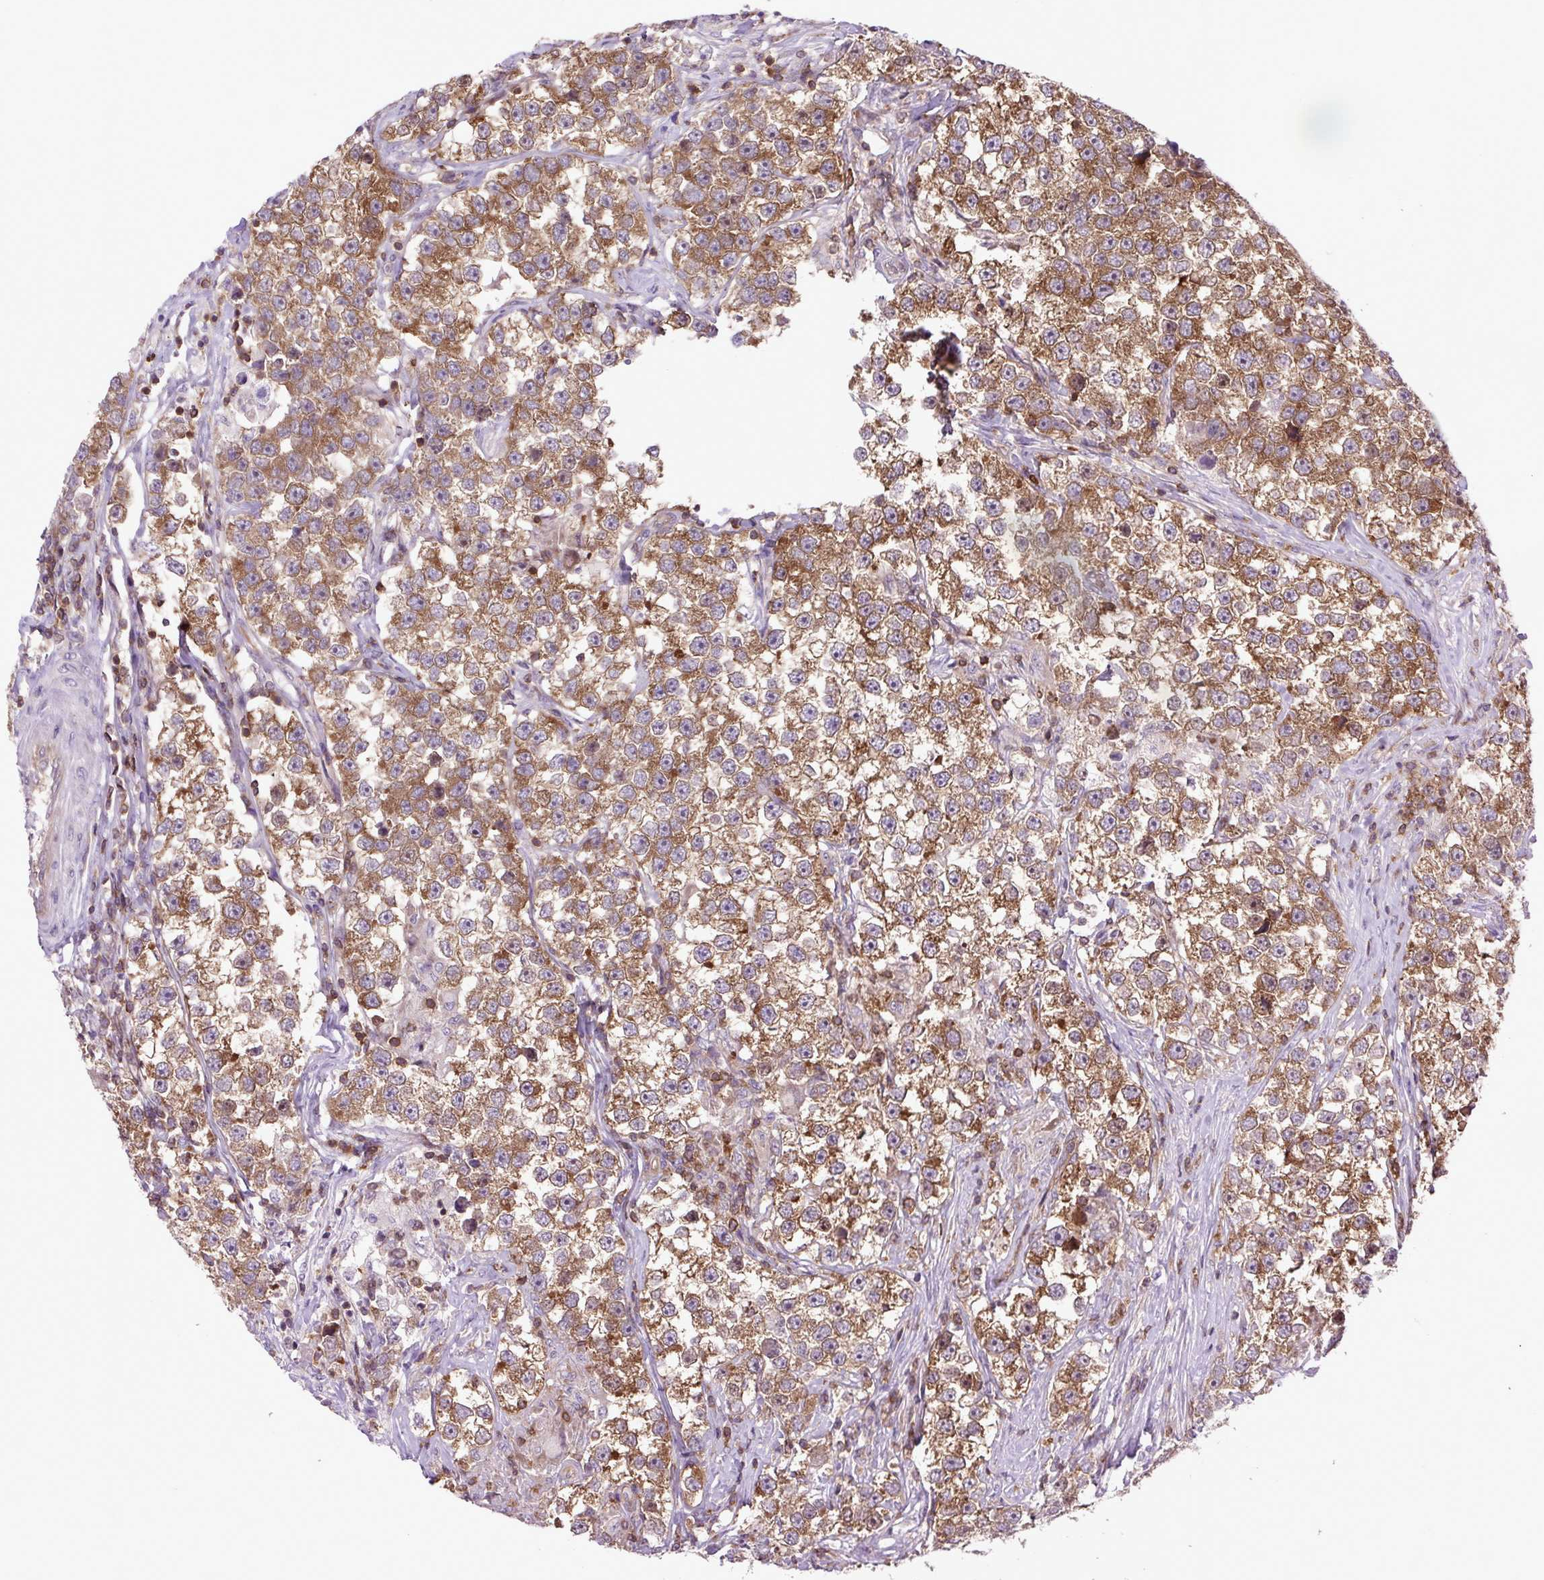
{"staining": {"intensity": "moderate", "quantity": ">75%", "location": "cytoplasmic/membranous"}, "tissue": "testis cancer", "cell_type": "Tumor cells", "image_type": "cancer", "snomed": [{"axis": "morphology", "description": "Seminoma, NOS"}, {"axis": "topography", "description": "Testis"}], "caption": "An IHC micrograph of tumor tissue is shown. Protein staining in brown highlights moderate cytoplasmic/membranous positivity in seminoma (testis) within tumor cells.", "gene": "PLCG1", "patient": {"sex": "male", "age": 46}}